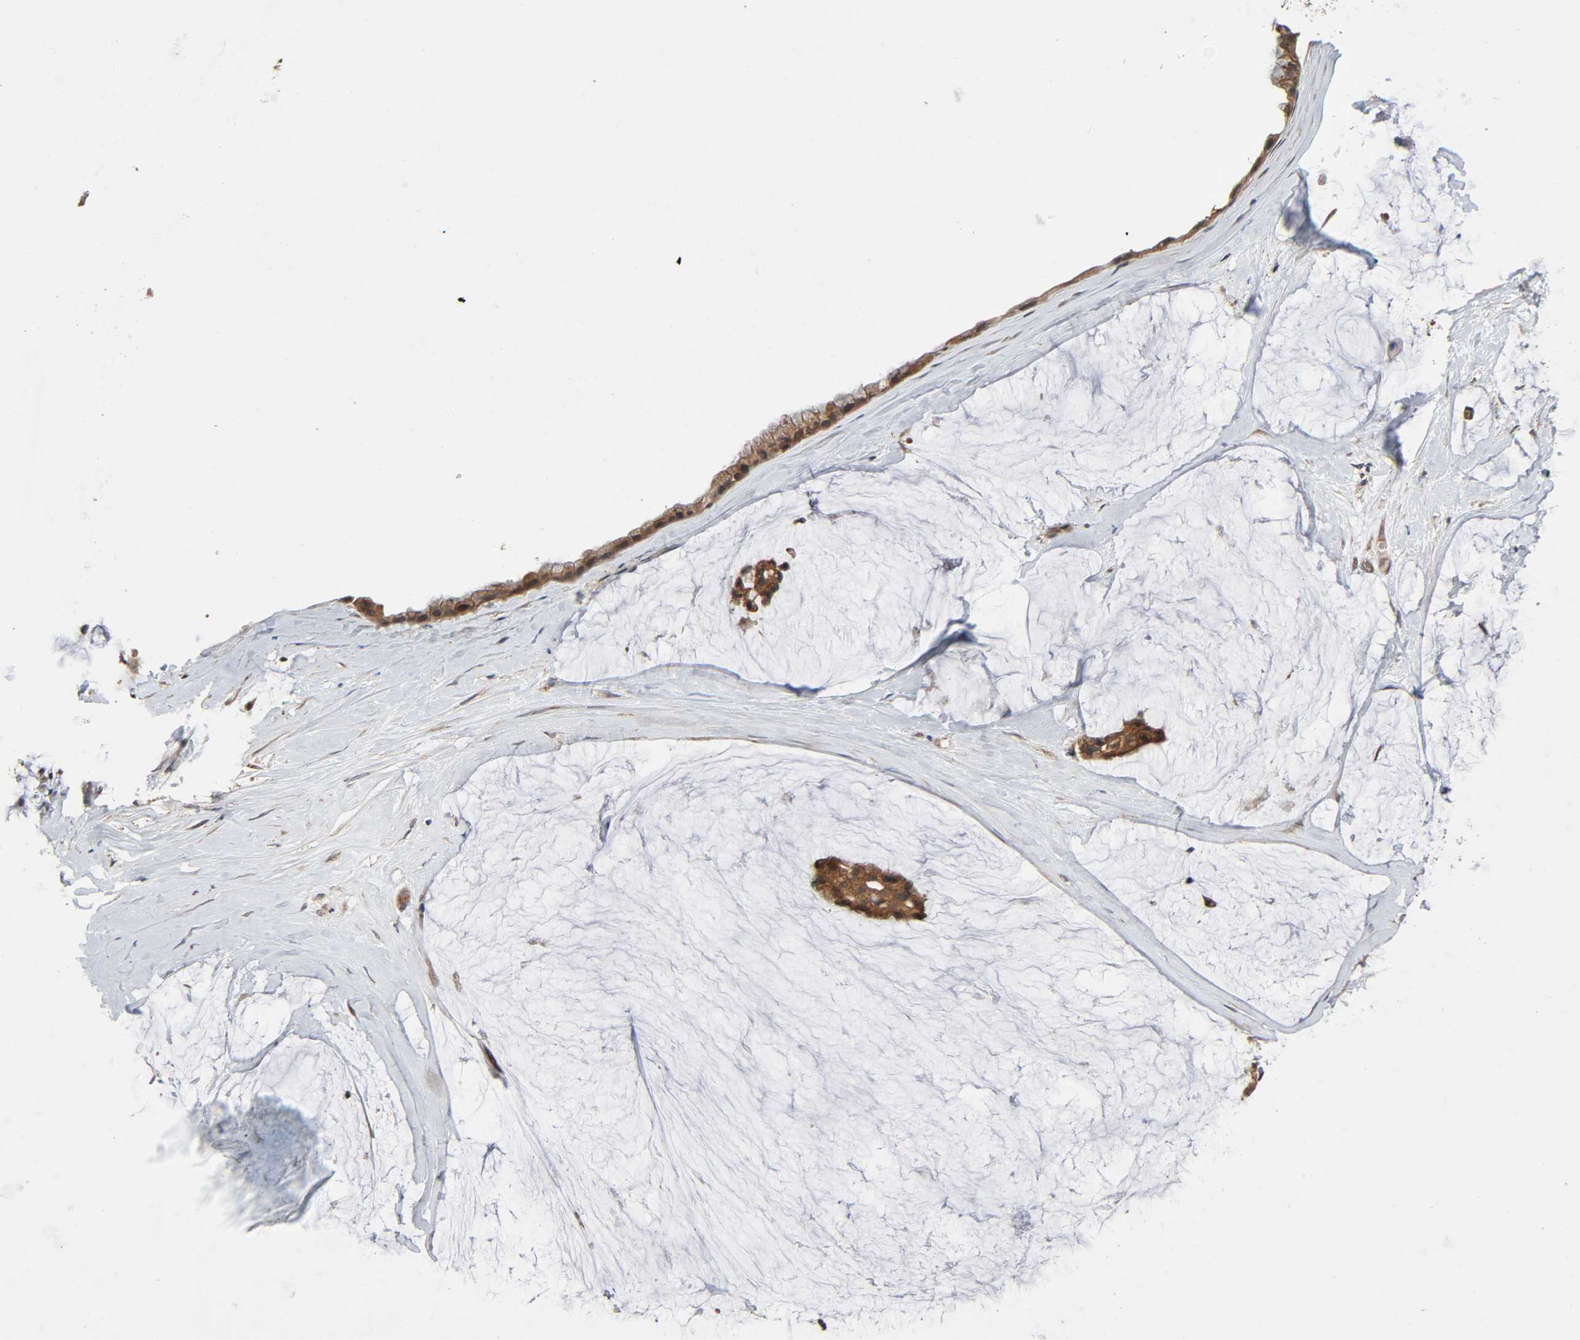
{"staining": {"intensity": "moderate", "quantity": ">75%", "location": "cytoplasmic/membranous"}, "tissue": "ovarian cancer", "cell_type": "Tumor cells", "image_type": "cancer", "snomed": [{"axis": "morphology", "description": "Cystadenocarcinoma, mucinous, NOS"}, {"axis": "topography", "description": "Ovary"}], "caption": "This is an image of immunohistochemistry staining of ovarian cancer (mucinous cystadenocarcinoma), which shows moderate expression in the cytoplasmic/membranous of tumor cells.", "gene": "PPP2R1B", "patient": {"sex": "female", "age": 39}}